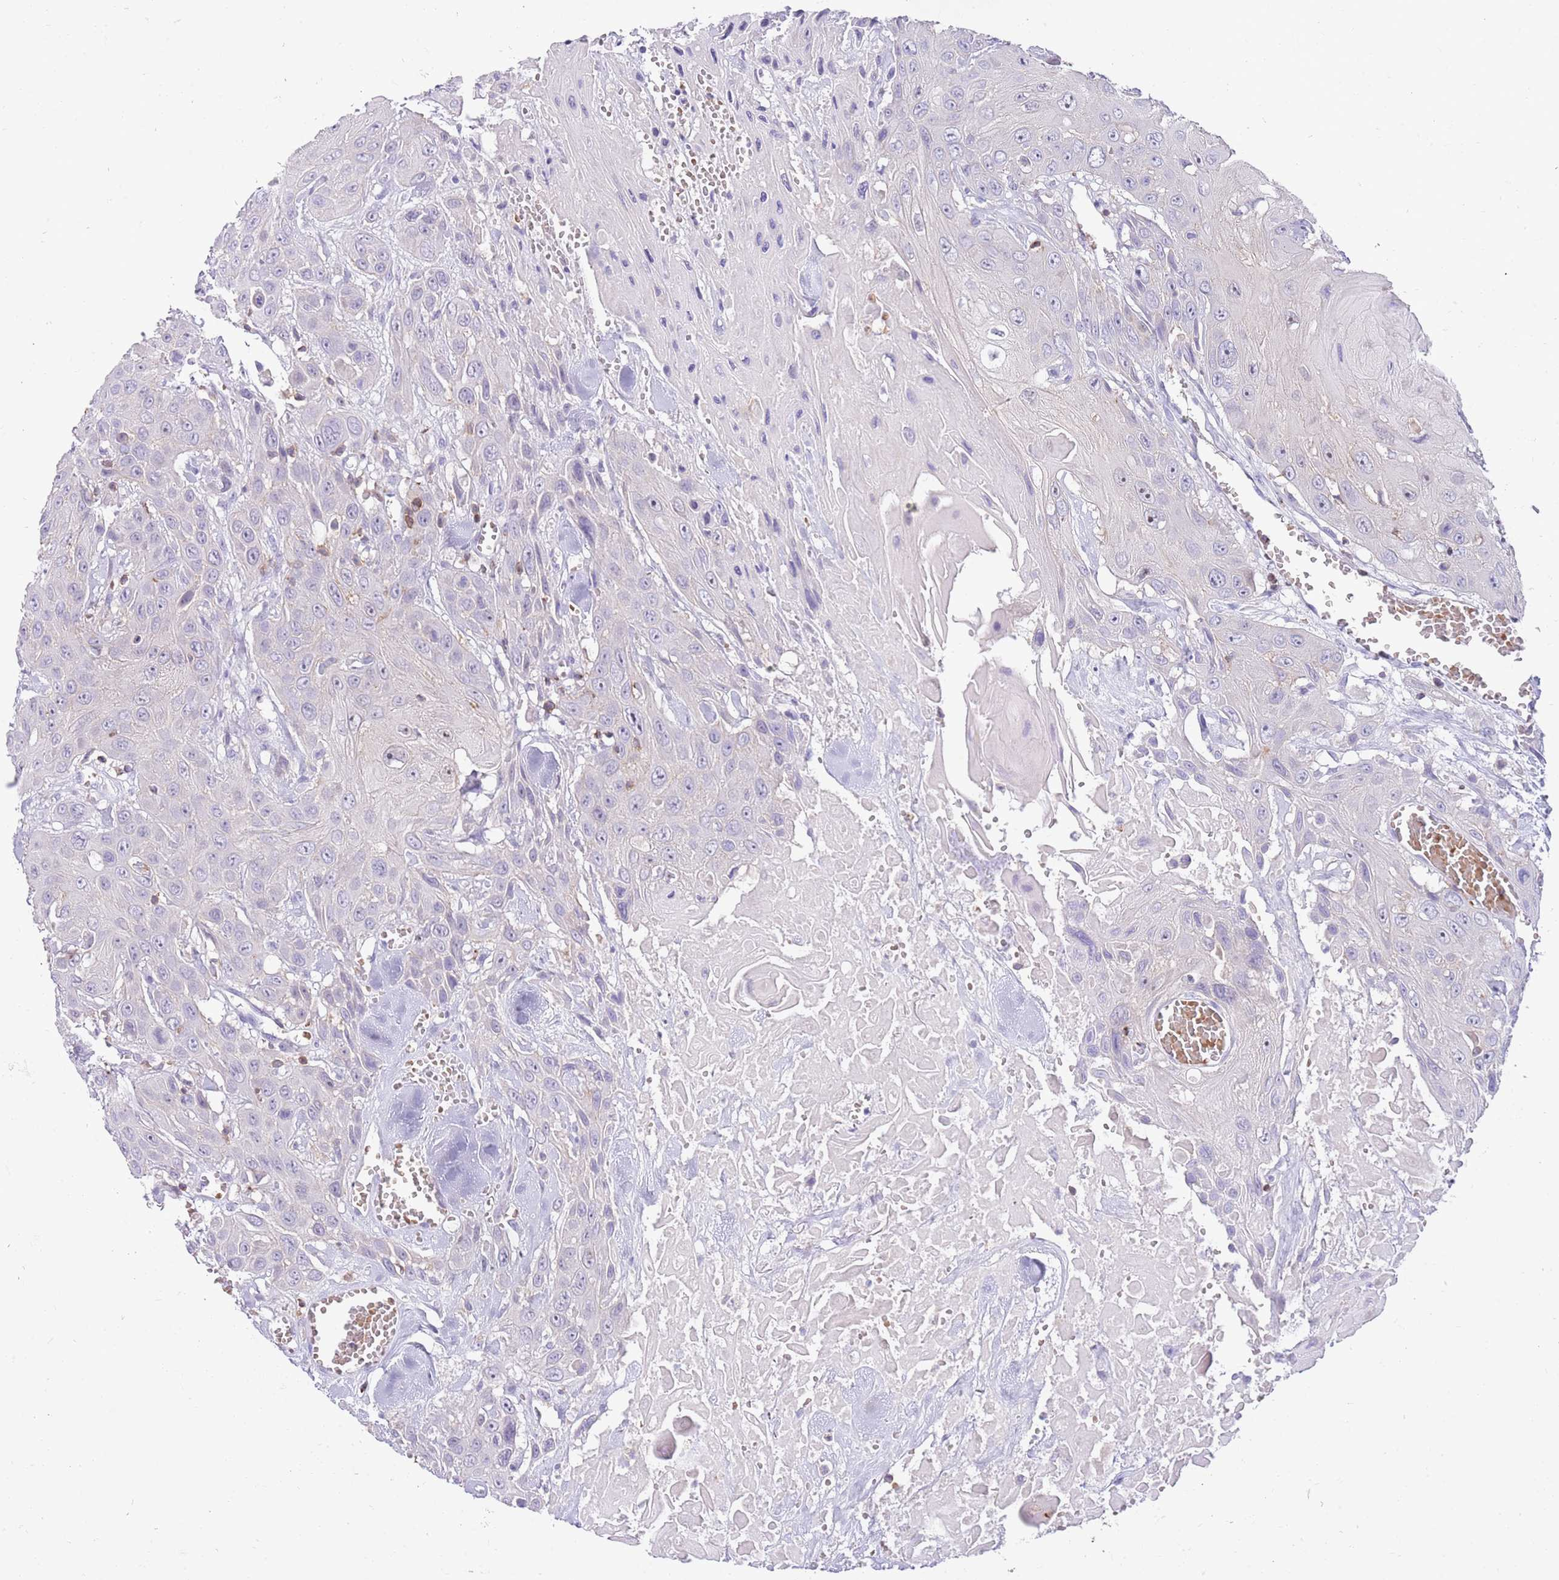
{"staining": {"intensity": "negative", "quantity": "none", "location": "none"}, "tissue": "head and neck cancer", "cell_type": "Tumor cells", "image_type": "cancer", "snomed": [{"axis": "morphology", "description": "Squamous cell carcinoma, NOS"}, {"axis": "topography", "description": "Head-Neck"}], "caption": "This is an immunohistochemistry (IHC) photomicrograph of human head and neck cancer (squamous cell carcinoma). There is no expression in tumor cells.", "gene": "OR4Q3", "patient": {"sex": "male", "age": 81}}